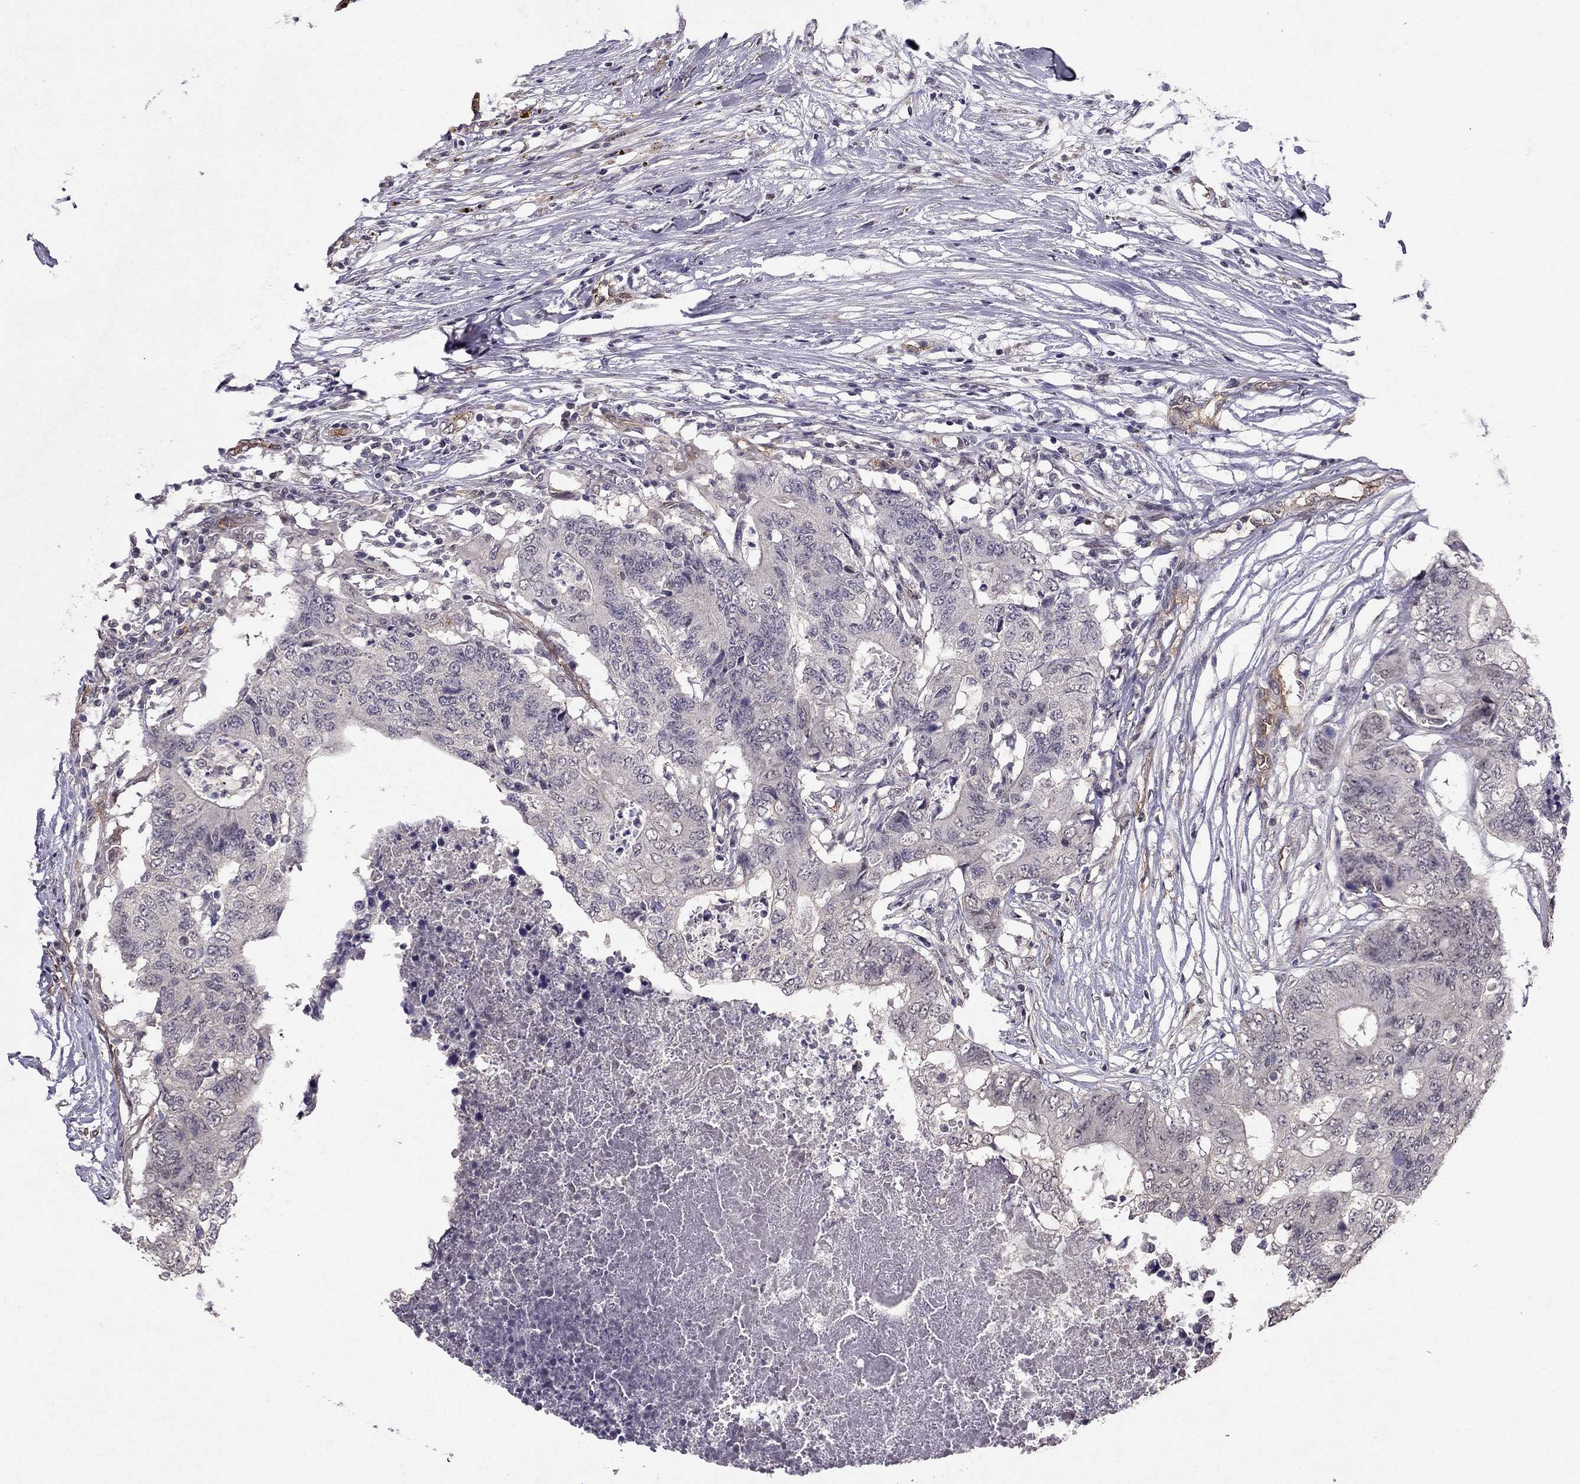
{"staining": {"intensity": "negative", "quantity": "none", "location": "none"}, "tissue": "colorectal cancer", "cell_type": "Tumor cells", "image_type": "cancer", "snomed": [{"axis": "morphology", "description": "Adenocarcinoma, NOS"}, {"axis": "topography", "description": "Colon"}], "caption": "This is an immunohistochemistry micrograph of adenocarcinoma (colorectal). There is no positivity in tumor cells.", "gene": "RASIP1", "patient": {"sex": "female", "age": 48}}